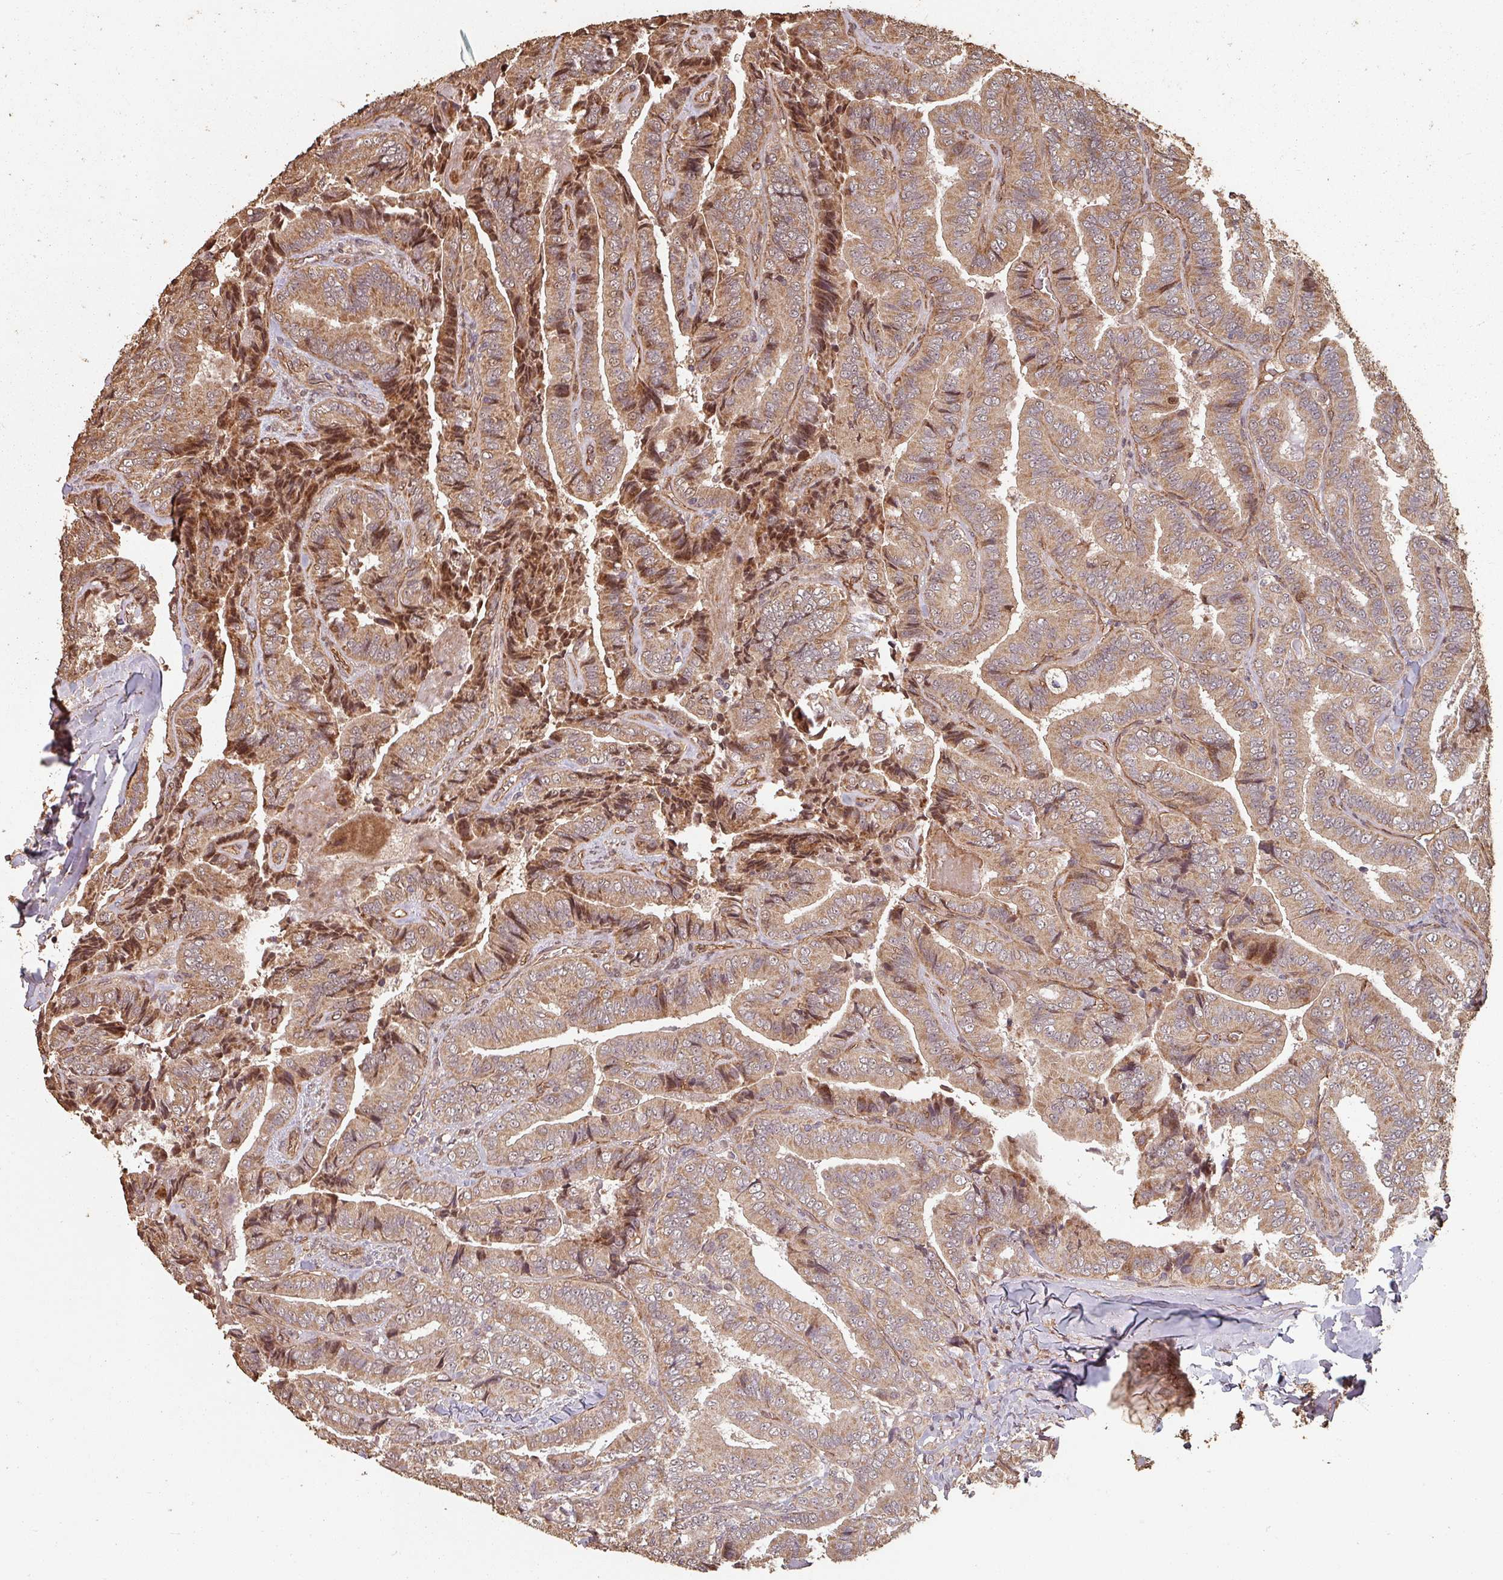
{"staining": {"intensity": "moderate", "quantity": ">75%", "location": "cytoplasmic/membranous,nuclear"}, "tissue": "thyroid cancer", "cell_type": "Tumor cells", "image_type": "cancer", "snomed": [{"axis": "morphology", "description": "Papillary adenocarcinoma, NOS"}, {"axis": "topography", "description": "Thyroid gland"}], "caption": "Brown immunohistochemical staining in human thyroid cancer shows moderate cytoplasmic/membranous and nuclear positivity in approximately >75% of tumor cells.", "gene": "EID1", "patient": {"sex": "male", "age": 61}}